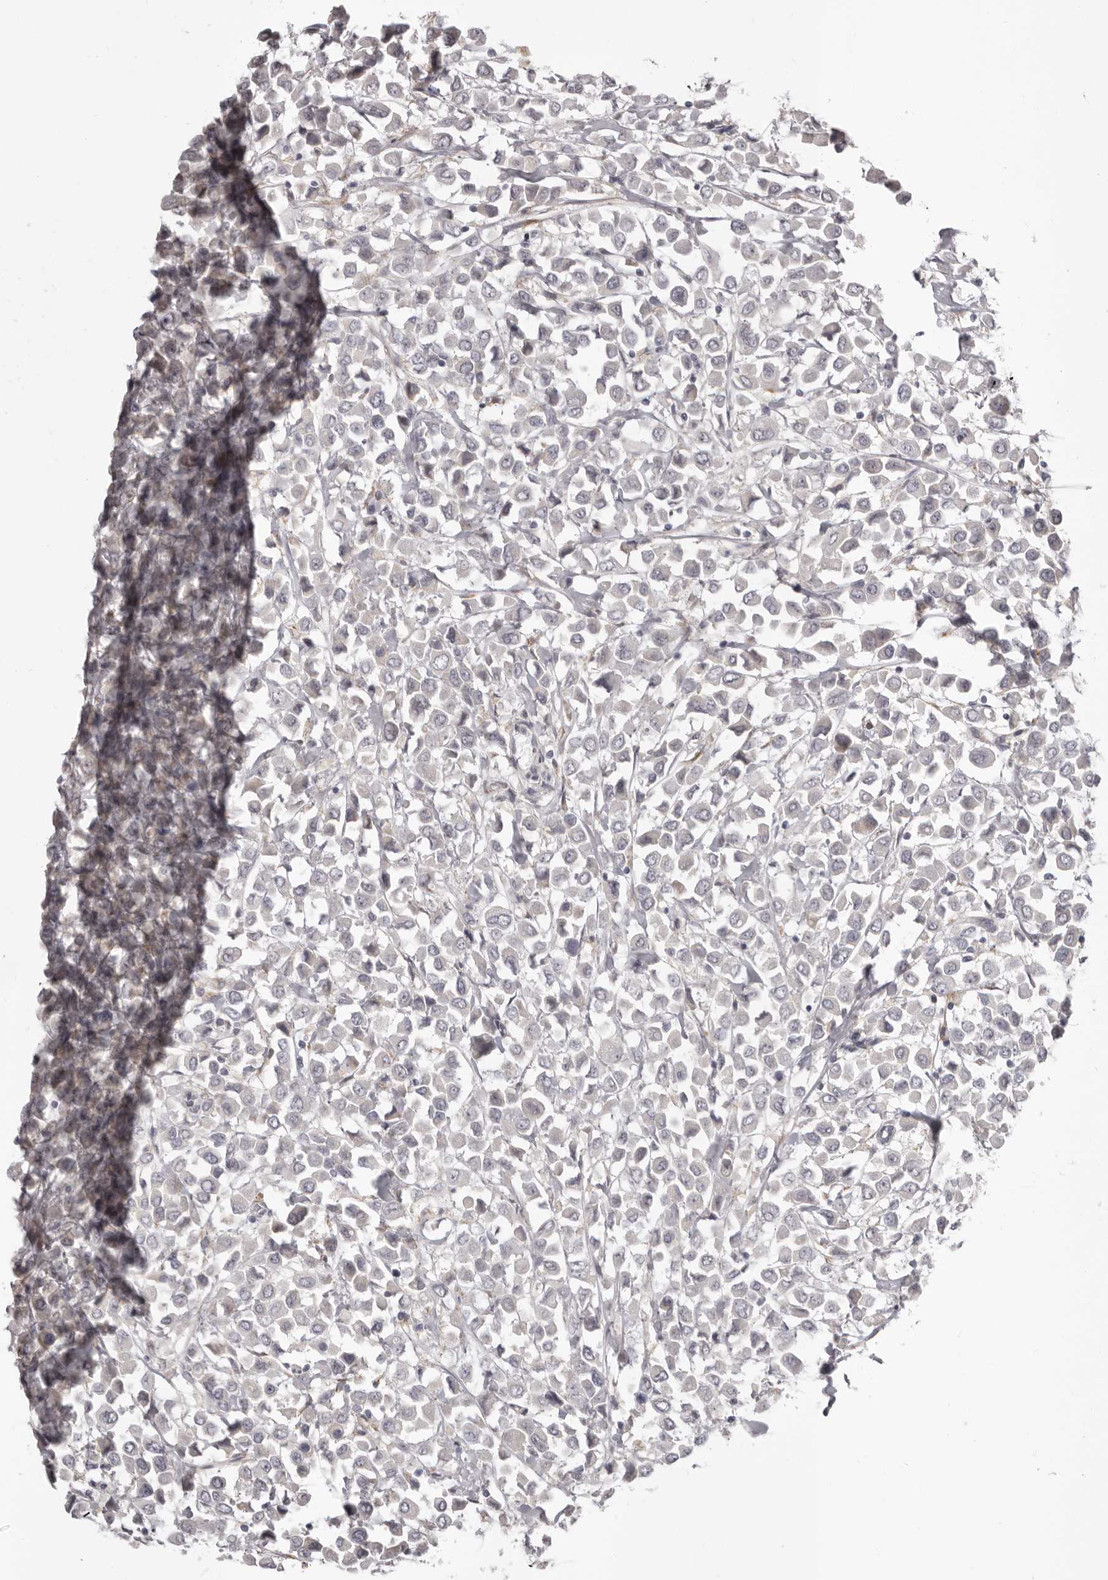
{"staining": {"intensity": "negative", "quantity": "none", "location": "none"}, "tissue": "breast cancer", "cell_type": "Tumor cells", "image_type": "cancer", "snomed": [{"axis": "morphology", "description": "Duct carcinoma"}, {"axis": "topography", "description": "Breast"}], "caption": "This is an immunohistochemistry (IHC) histopathology image of breast intraductal carcinoma. There is no staining in tumor cells.", "gene": "OTUD3", "patient": {"sex": "female", "age": 61}}